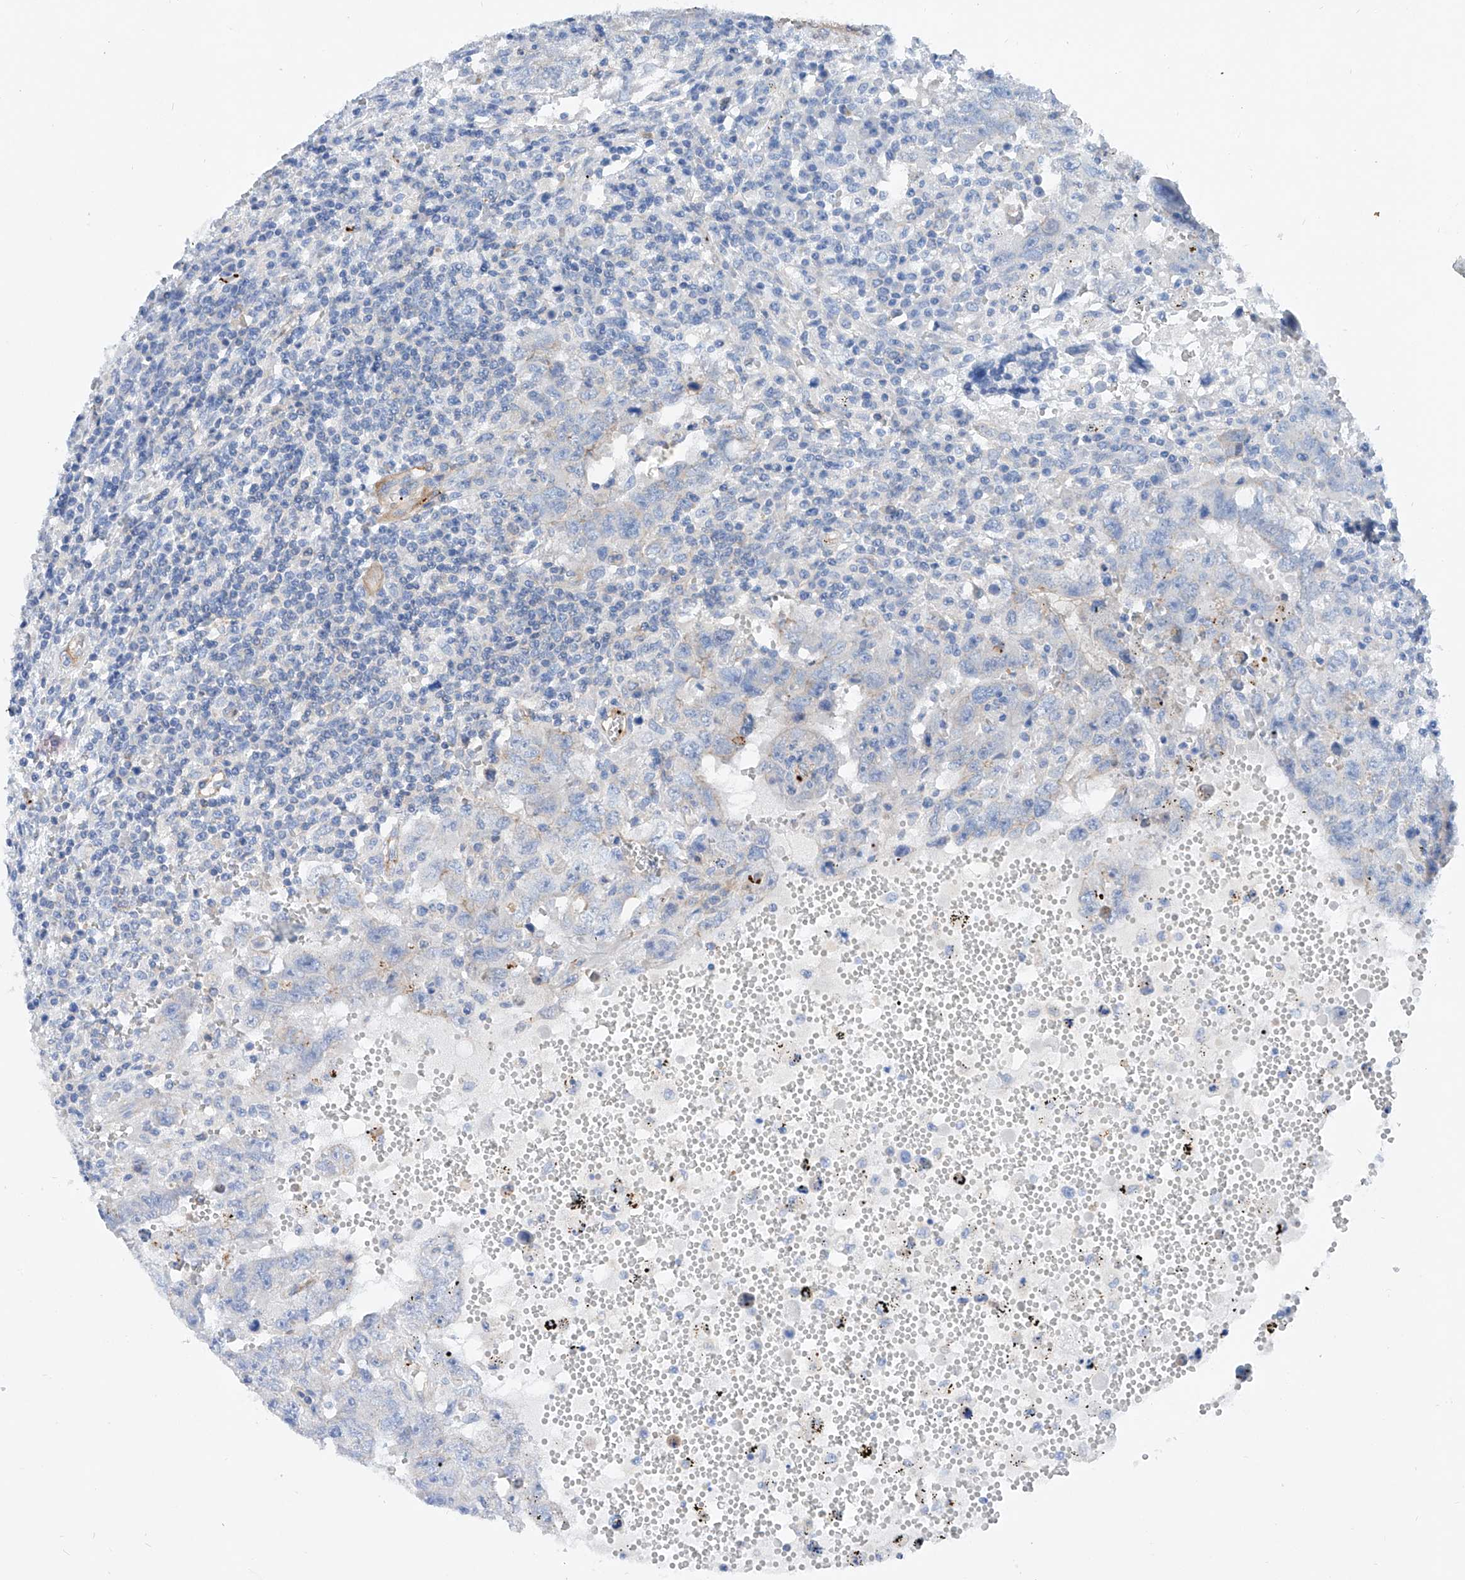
{"staining": {"intensity": "negative", "quantity": "none", "location": "none"}, "tissue": "testis cancer", "cell_type": "Tumor cells", "image_type": "cancer", "snomed": [{"axis": "morphology", "description": "Carcinoma, Embryonal, NOS"}, {"axis": "topography", "description": "Testis"}], "caption": "This is an IHC histopathology image of embryonal carcinoma (testis). There is no positivity in tumor cells.", "gene": "TAS2R60", "patient": {"sex": "male", "age": 26}}